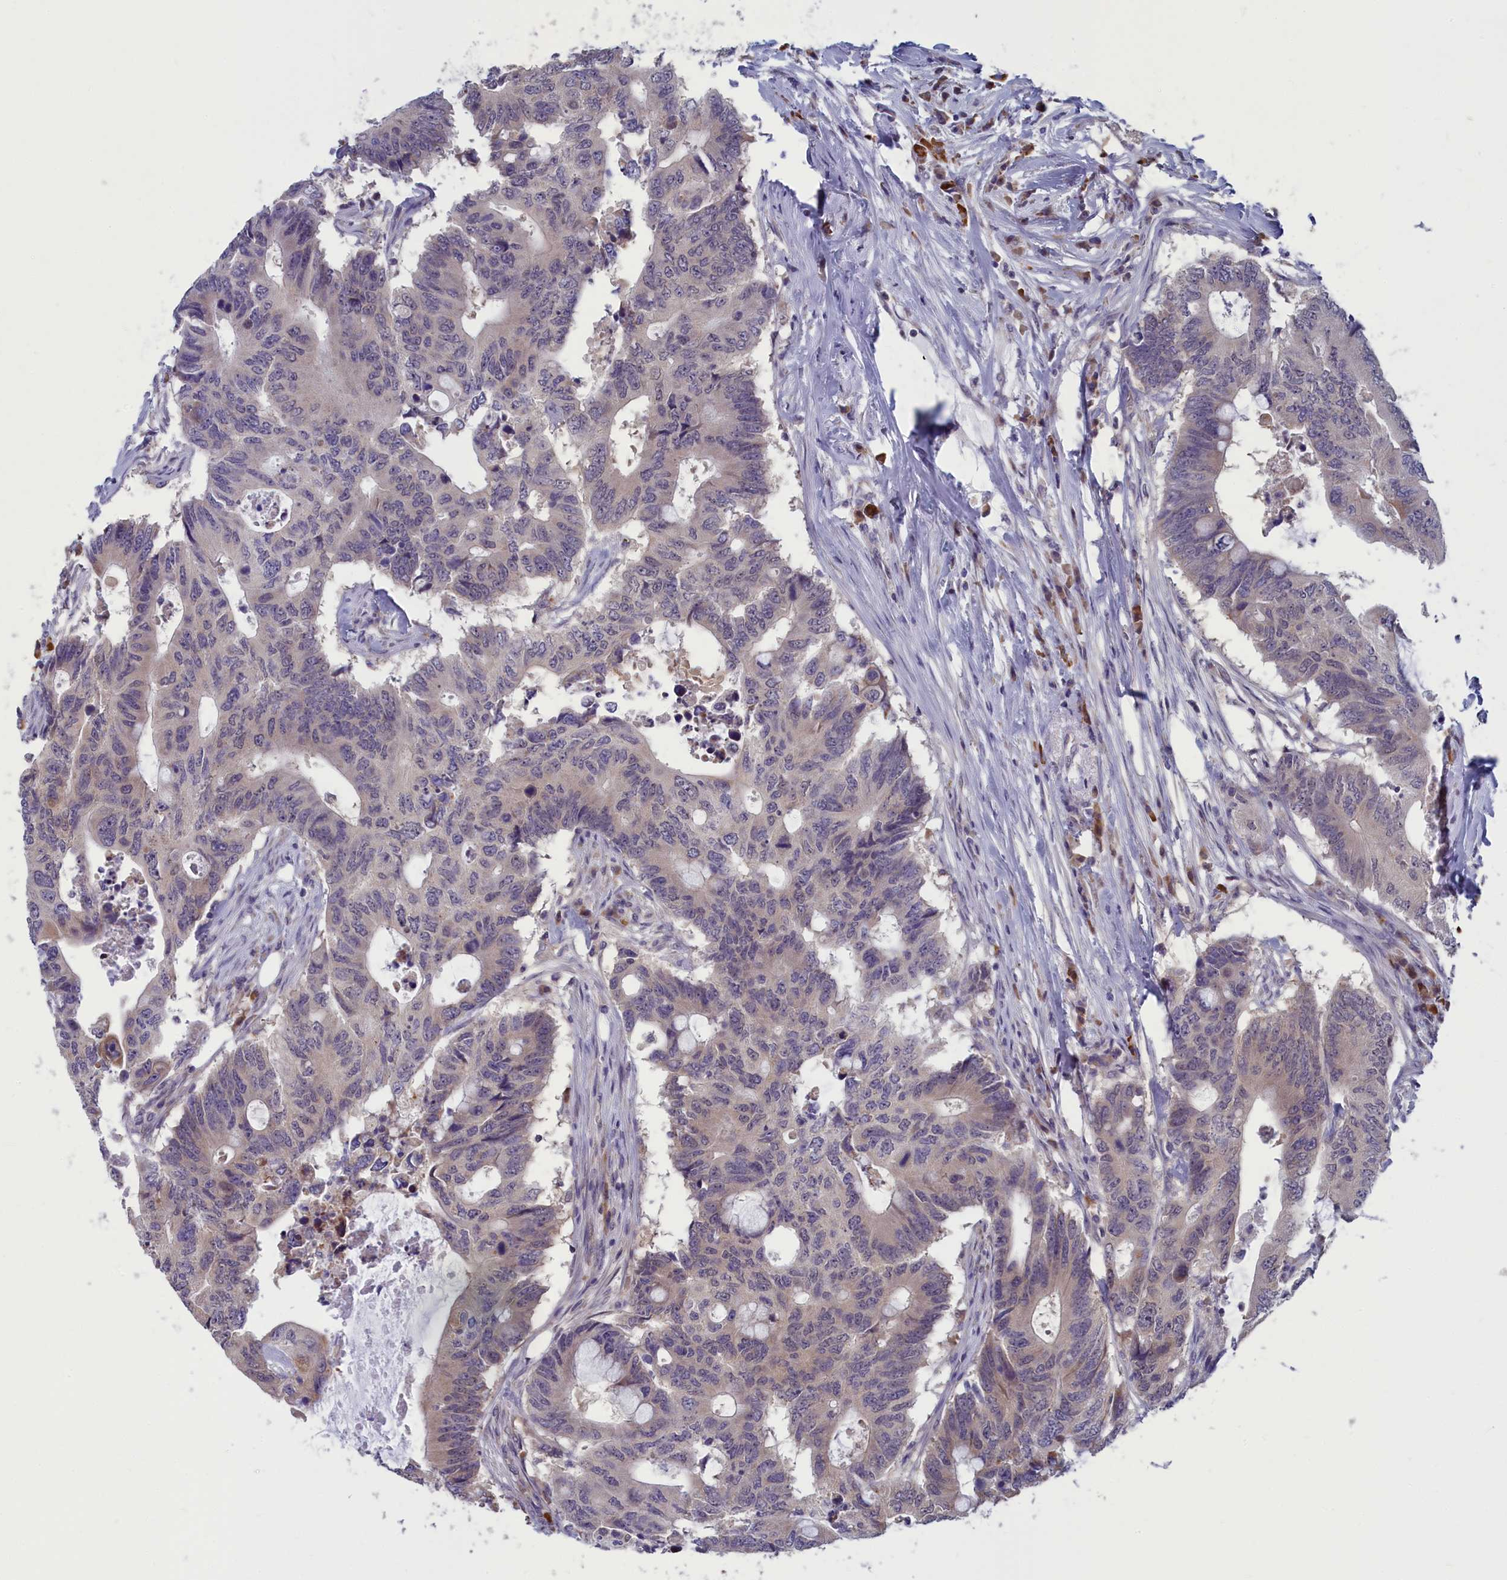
{"staining": {"intensity": "negative", "quantity": "none", "location": "none"}, "tissue": "colorectal cancer", "cell_type": "Tumor cells", "image_type": "cancer", "snomed": [{"axis": "morphology", "description": "Adenocarcinoma, NOS"}, {"axis": "topography", "description": "Colon"}], "caption": "This image is of colorectal adenocarcinoma stained with IHC to label a protein in brown with the nuclei are counter-stained blue. There is no expression in tumor cells.", "gene": "MRI1", "patient": {"sex": "male", "age": 71}}